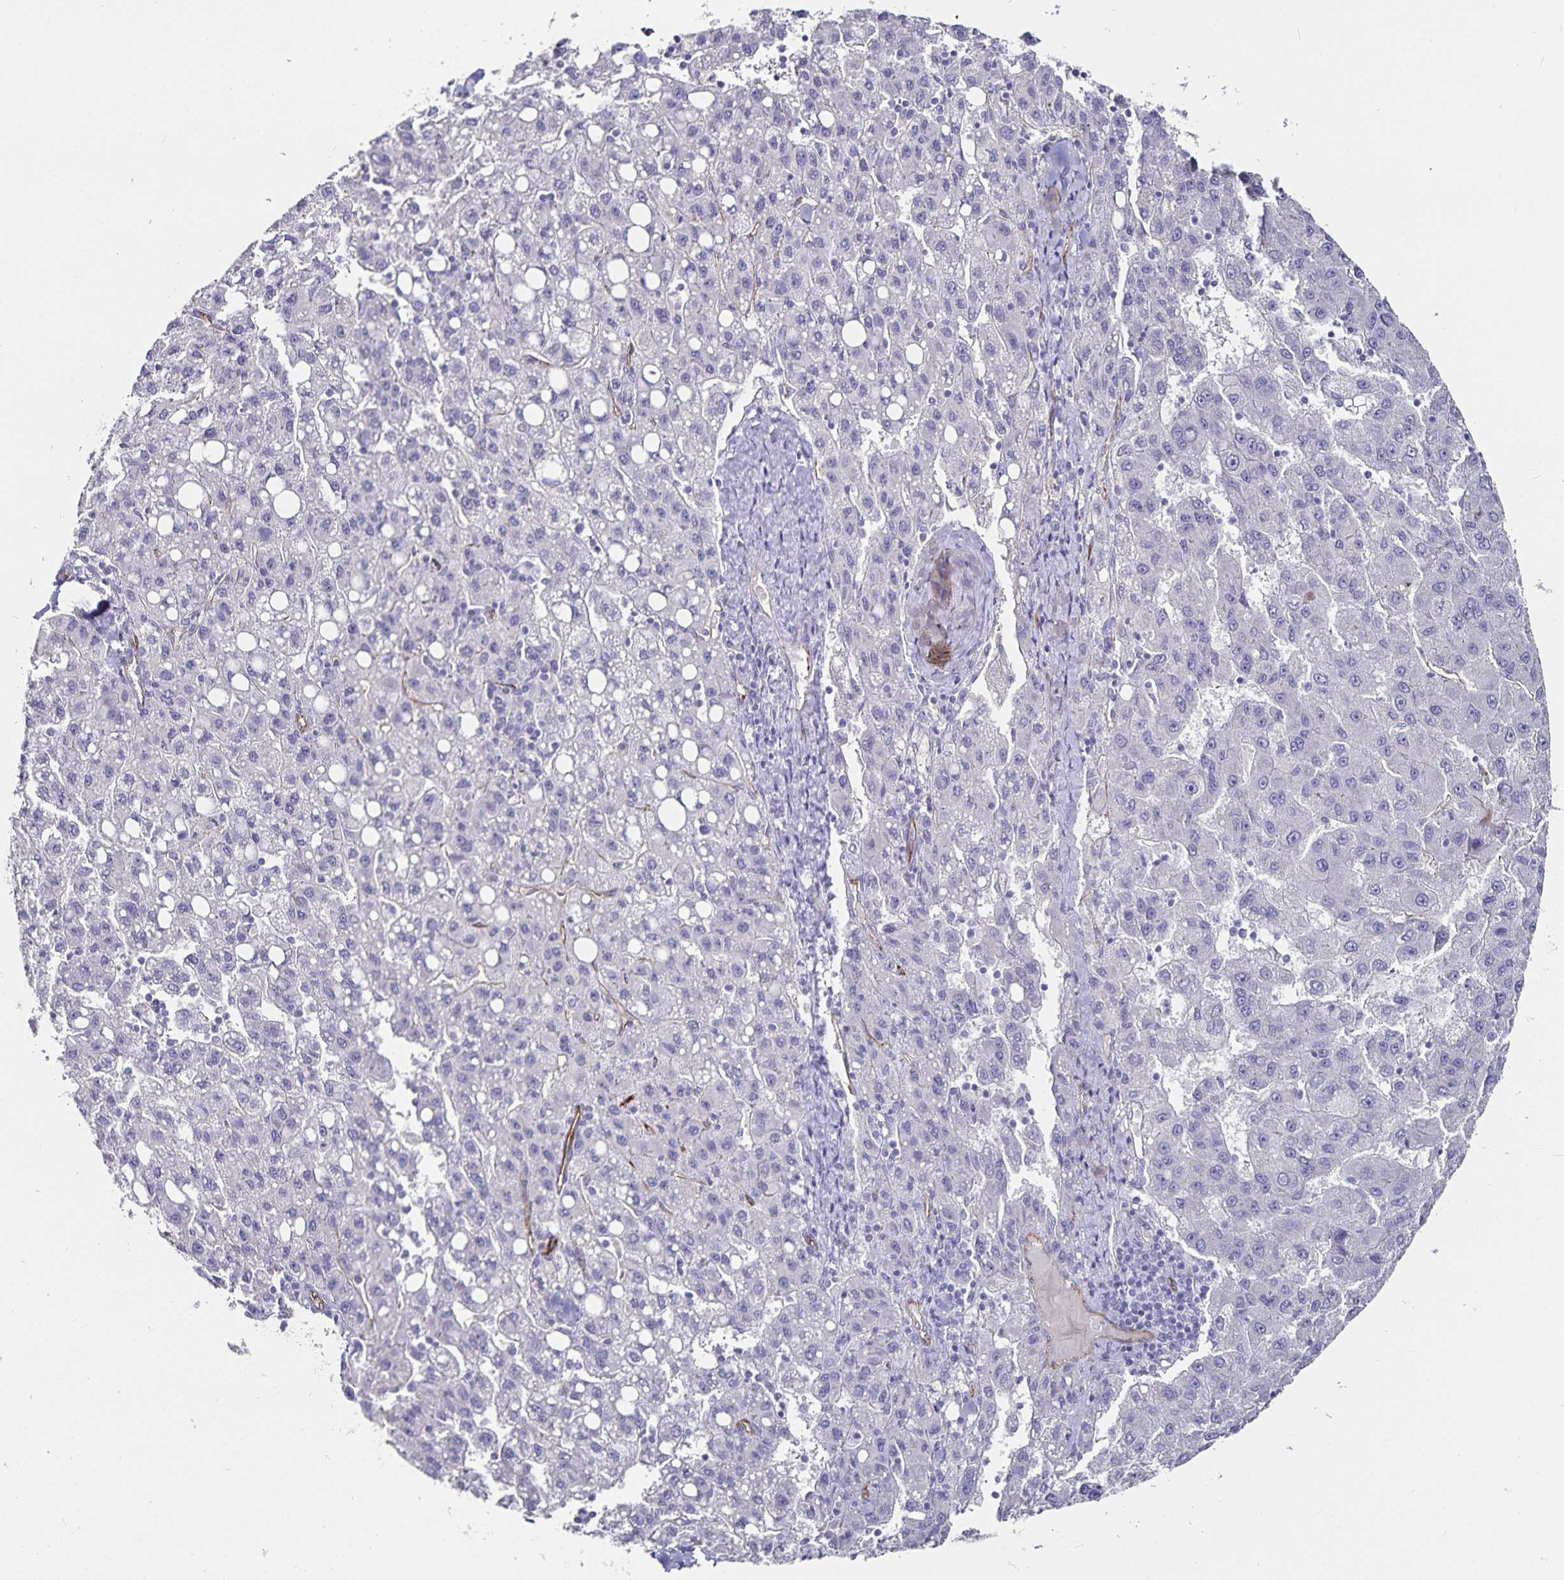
{"staining": {"intensity": "negative", "quantity": "none", "location": "none"}, "tissue": "liver cancer", "cell_type": "Tumor cells", "image_type": "cancer", "snomed": [{"axis": "morphology", "description": "Carcinoma, Hepatocellular, NOS"}, {"axis": "topography", "description": "Liver"}], "caption": "Hepatocellular carcinoma (liver) was stained to show a protein in brown. There is no significant expression in tumor cells.", "gene": "PODXL", "patient": {"sex": "female", "age": 82}}